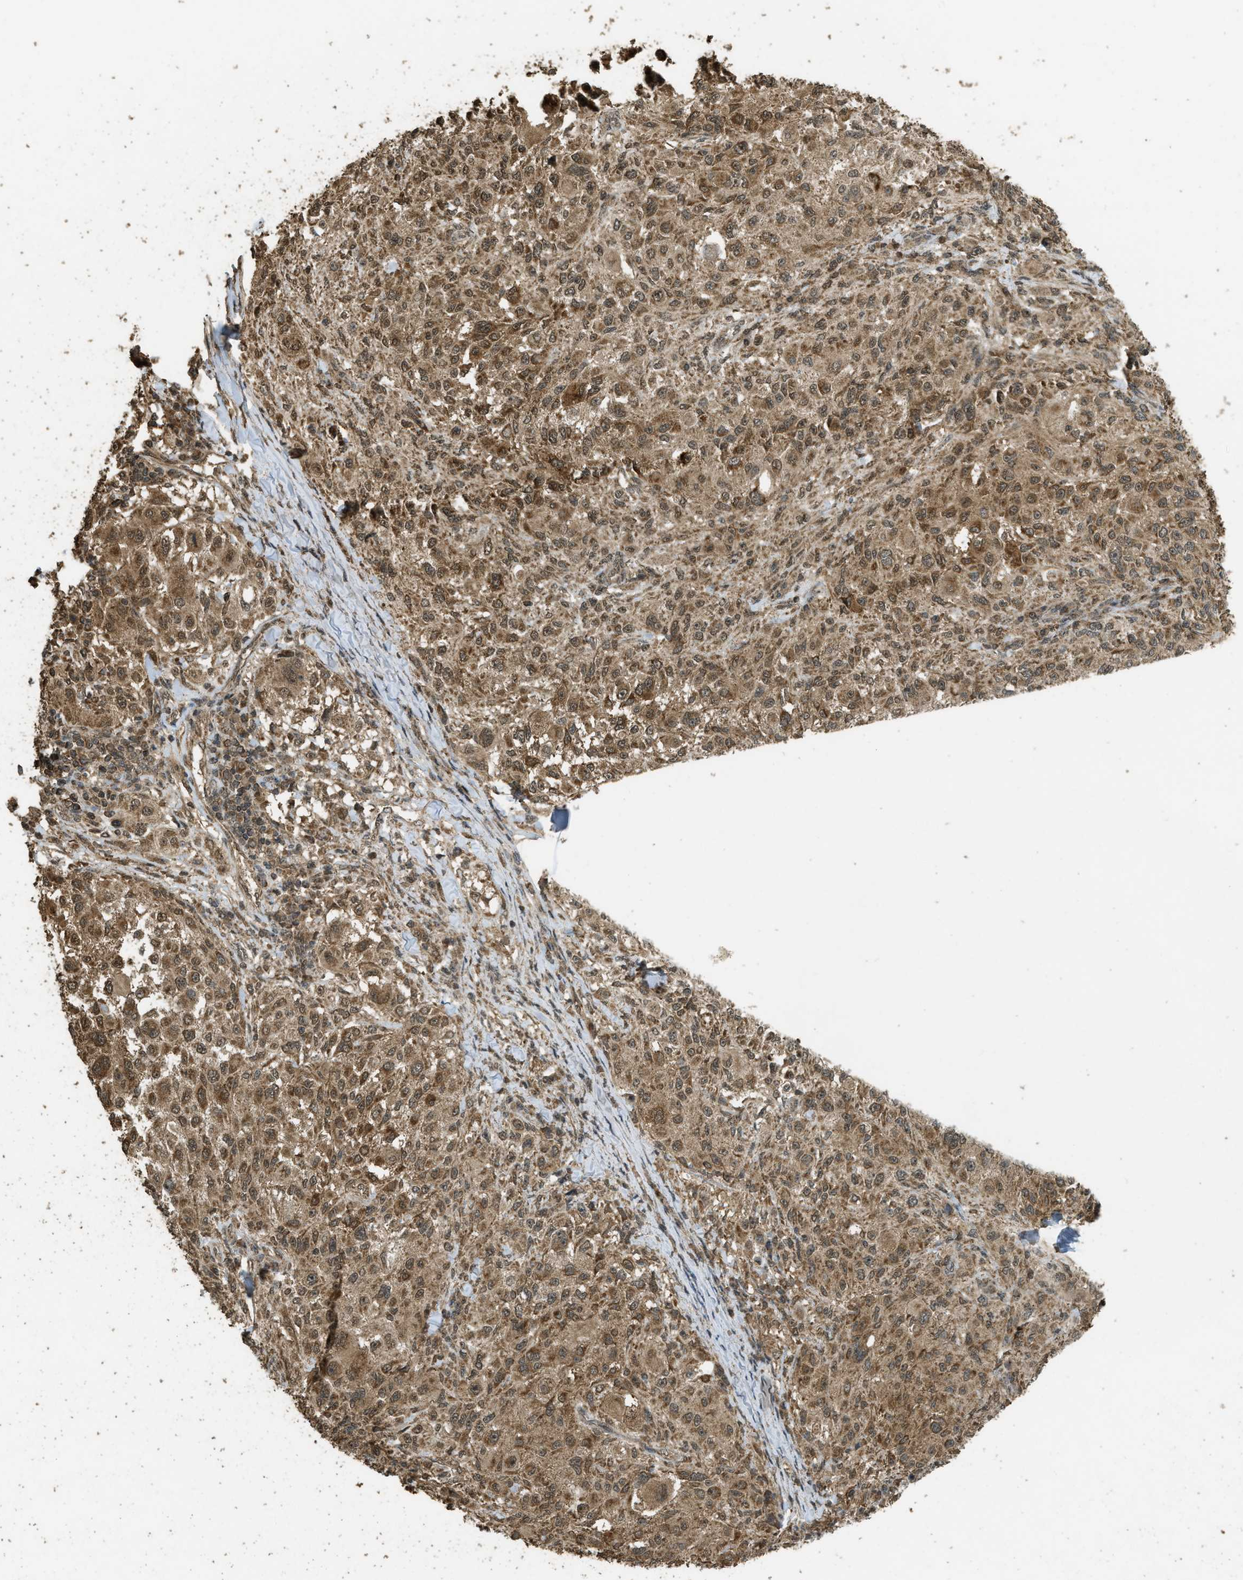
{"staining": {"intensity": "moderate", "quantity": ">75%", "location": "cytoplasmic/membranous,nuclear"}, "tissue": "melanoma", "cell_type": "Tumor cells", "image_type": "cancer", "snomed": [{"axis": "morphology", "description": "Necrosis, NOS"}, {"axis": "morphology", "description": "Malignant melanoma, NOS"}, {"axis": "topography", "description": "Skin"}], "caption": "Tumor cells exhibit moderate cytoplasmic/membranous and nuclear positivity in about >75% of cells in melanoma.", "gene": "CTPS1", "patient": {"sex": "female", "age": 87}}